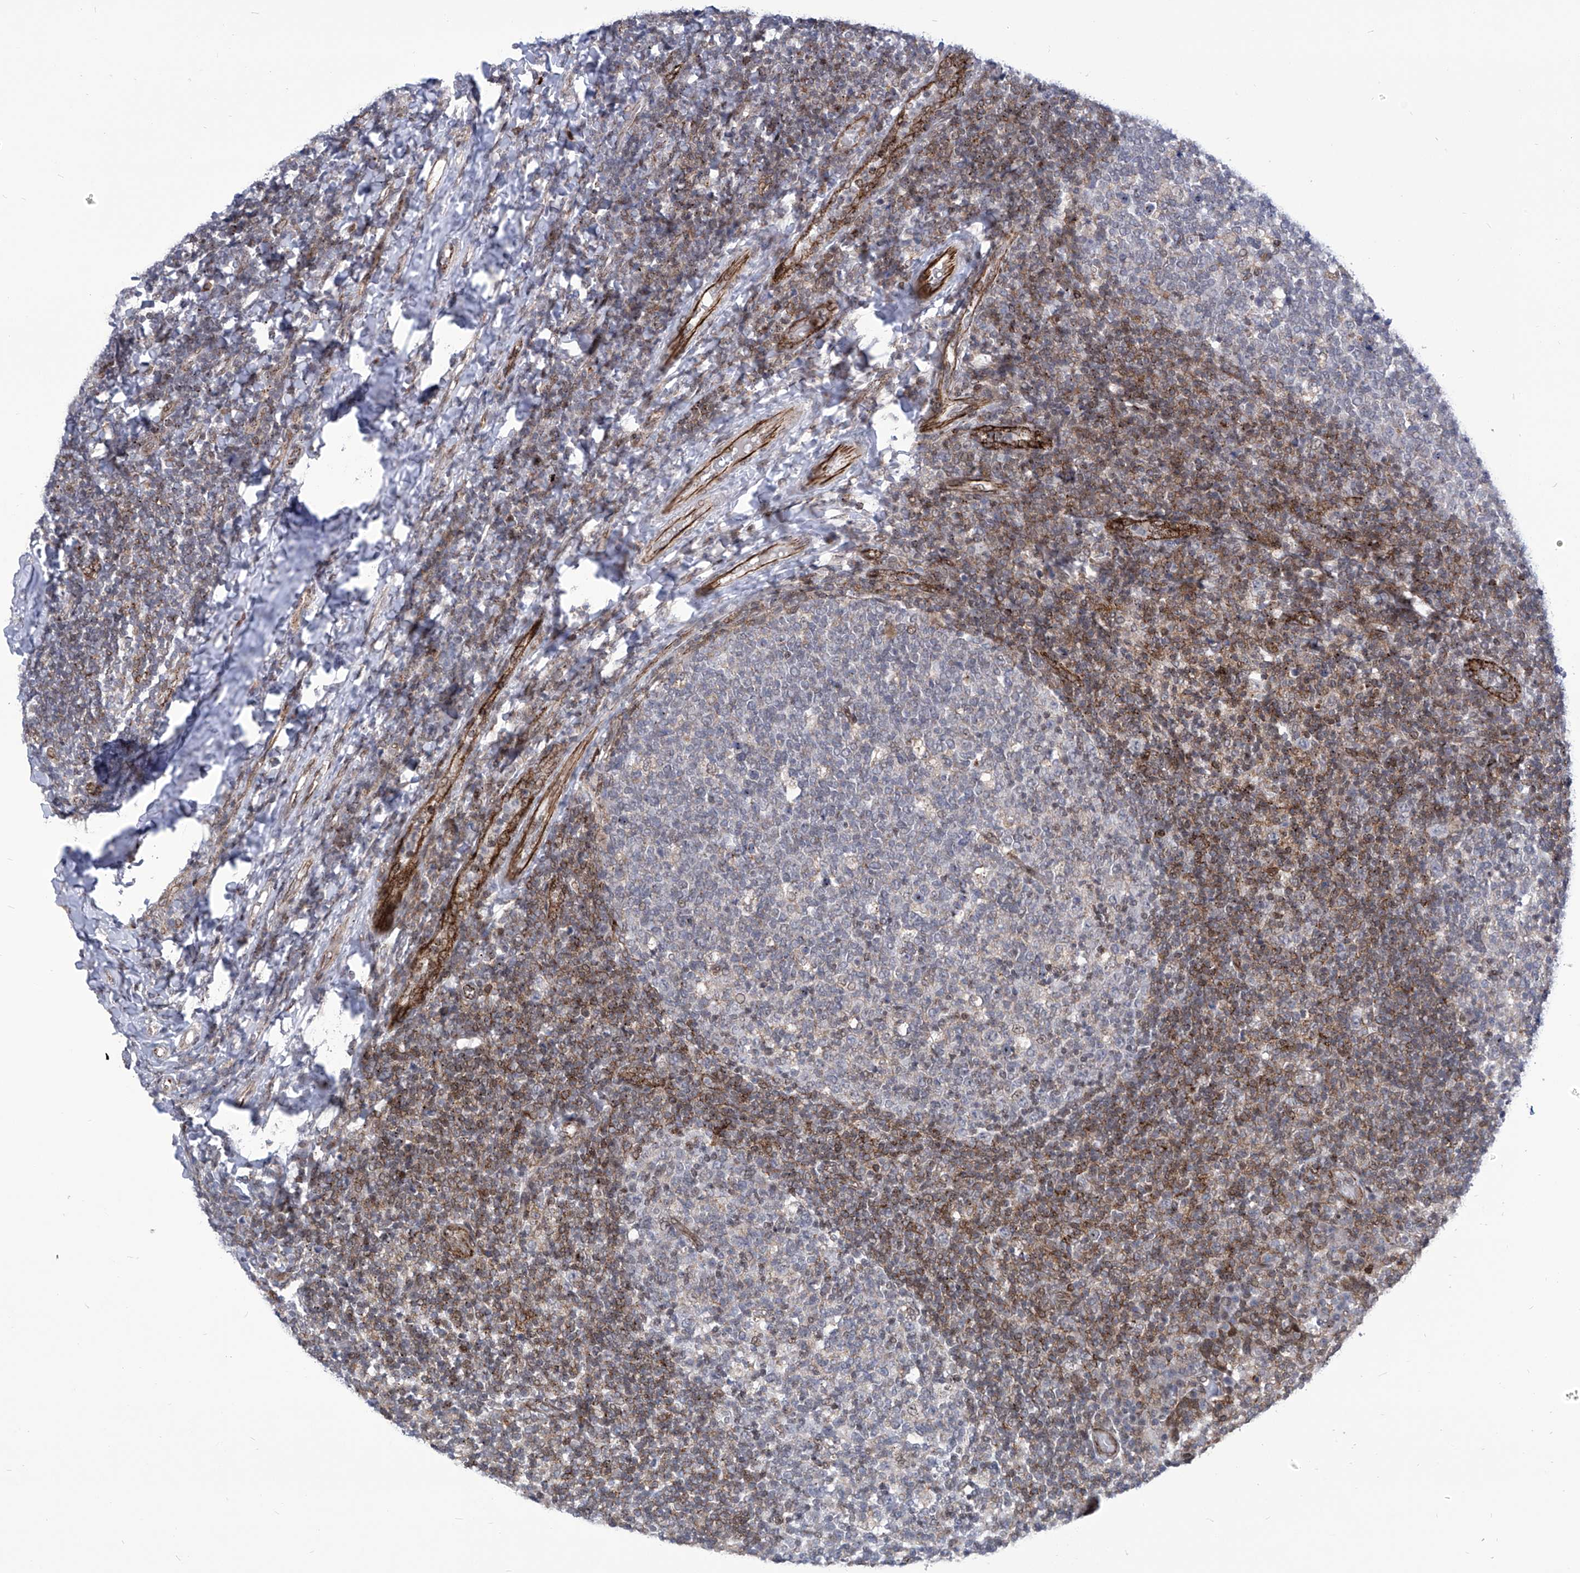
{"staining": {"intensity": "negative", "quantity": "none", "location": "none"}, "tissue": "tonsil", "cell_type": "Germinal center cells", "image_type": "normal", "snomed": [{"axis": "morphology", "description": "Normal tissue, NOS"}, {"axis": "topography", "description": "Tonsil"}], "caption": "Immunohistochemical staining of unremarkable human tonsil exhibits no significant positivity in germinal center cells. (Brightfield microscopy of DAB (3,3'-diaminobenzidine) immunohistochemistry at high magnification).", "gene": "CEP290", "patient": {"sex": "female", "age": 19}}